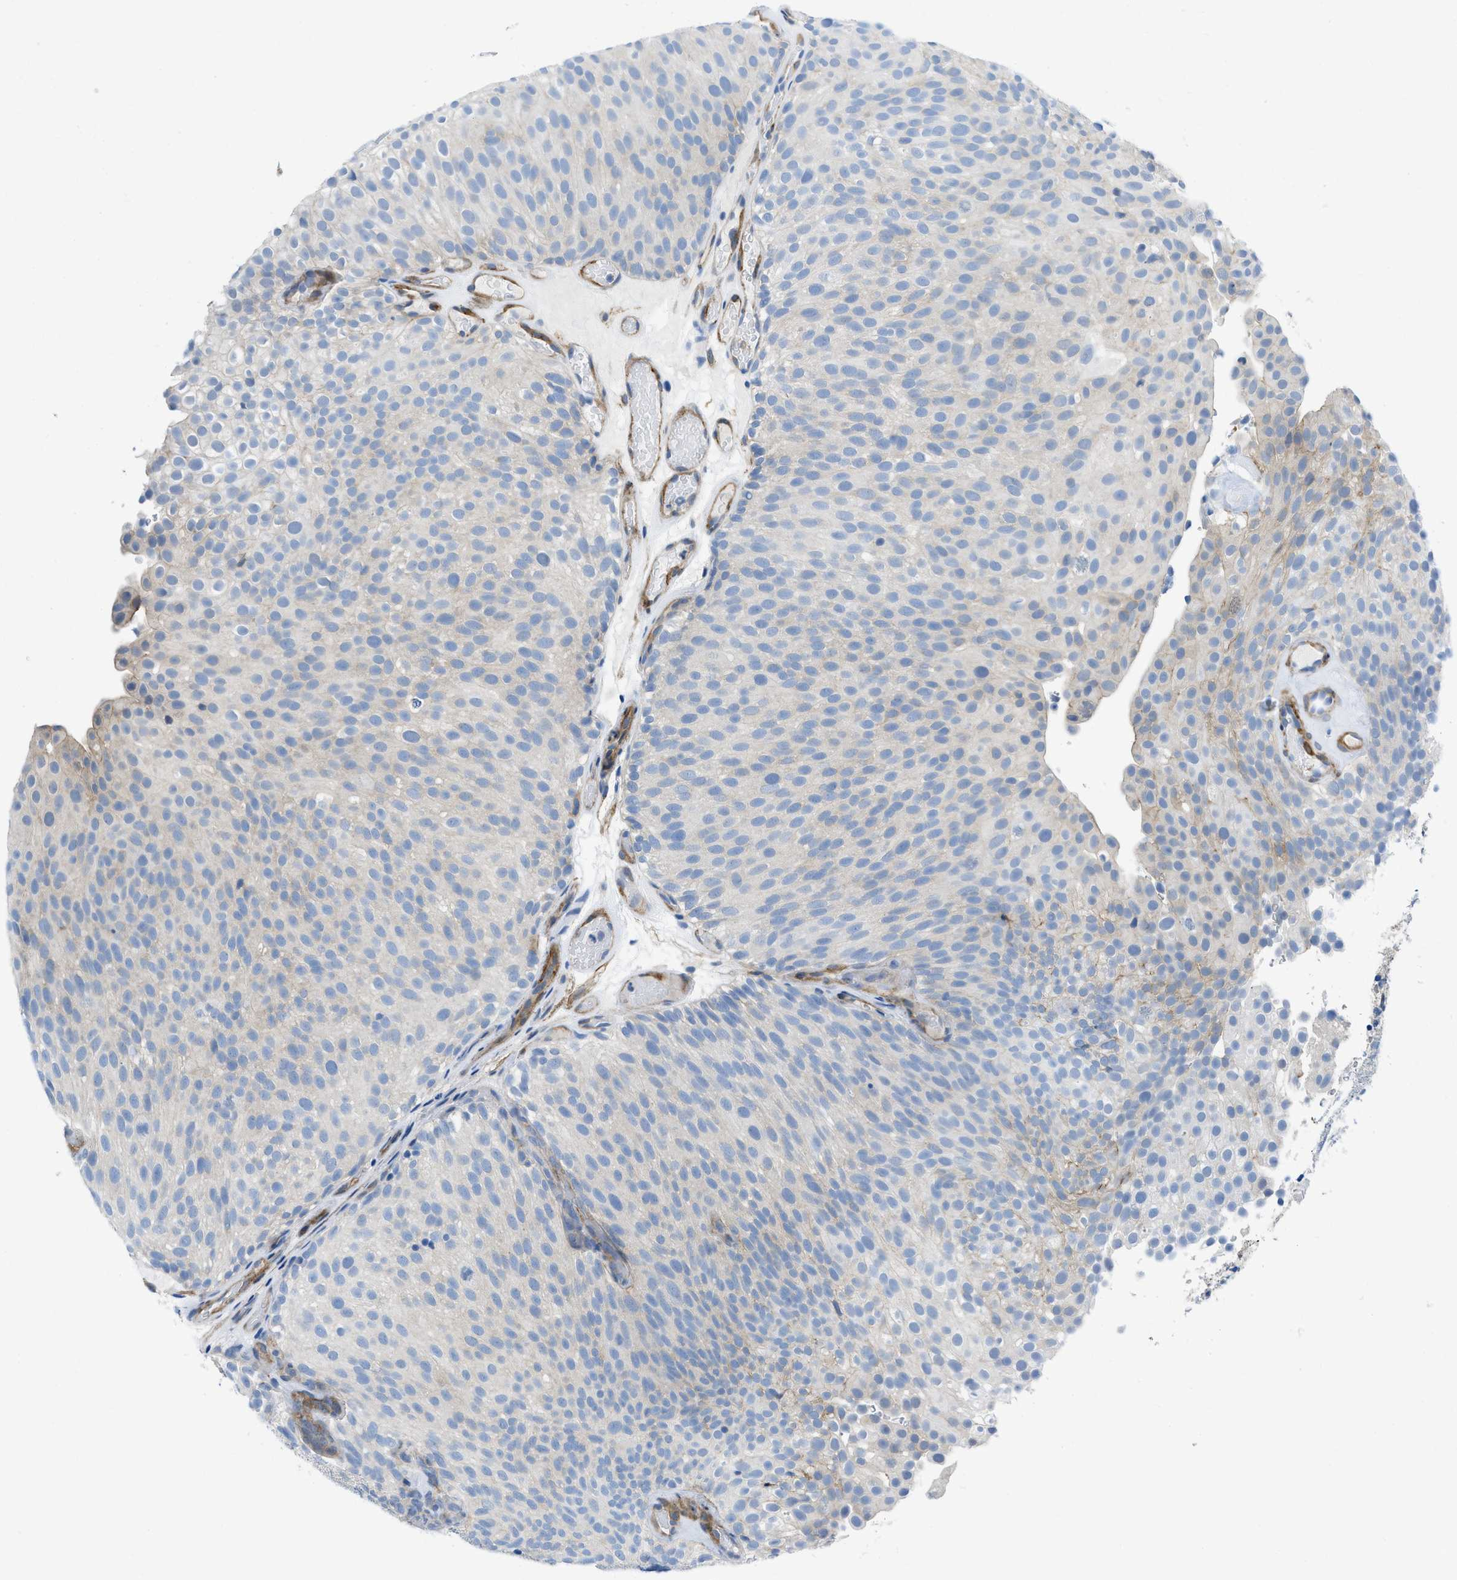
{"staining": {"intensity": "weak", "quantity": "<25%", "location": "cytoplasmic/membranous"}, "tissue": "urothelial cancer", "cell_type": "Tumor cells", "image_type": "cancer", "snomed": [{"axis": "morphology", "description": "Urothelial carcinoma, Low grade"}, {"axis": "topography", "description": "Urinary bladder"}], "caption": "There is no significant staining in tumor cells of low-grade urothelial carcinoma.", "gene": "PDLIM5", "patient": {"sex": "male", "age": 78}}